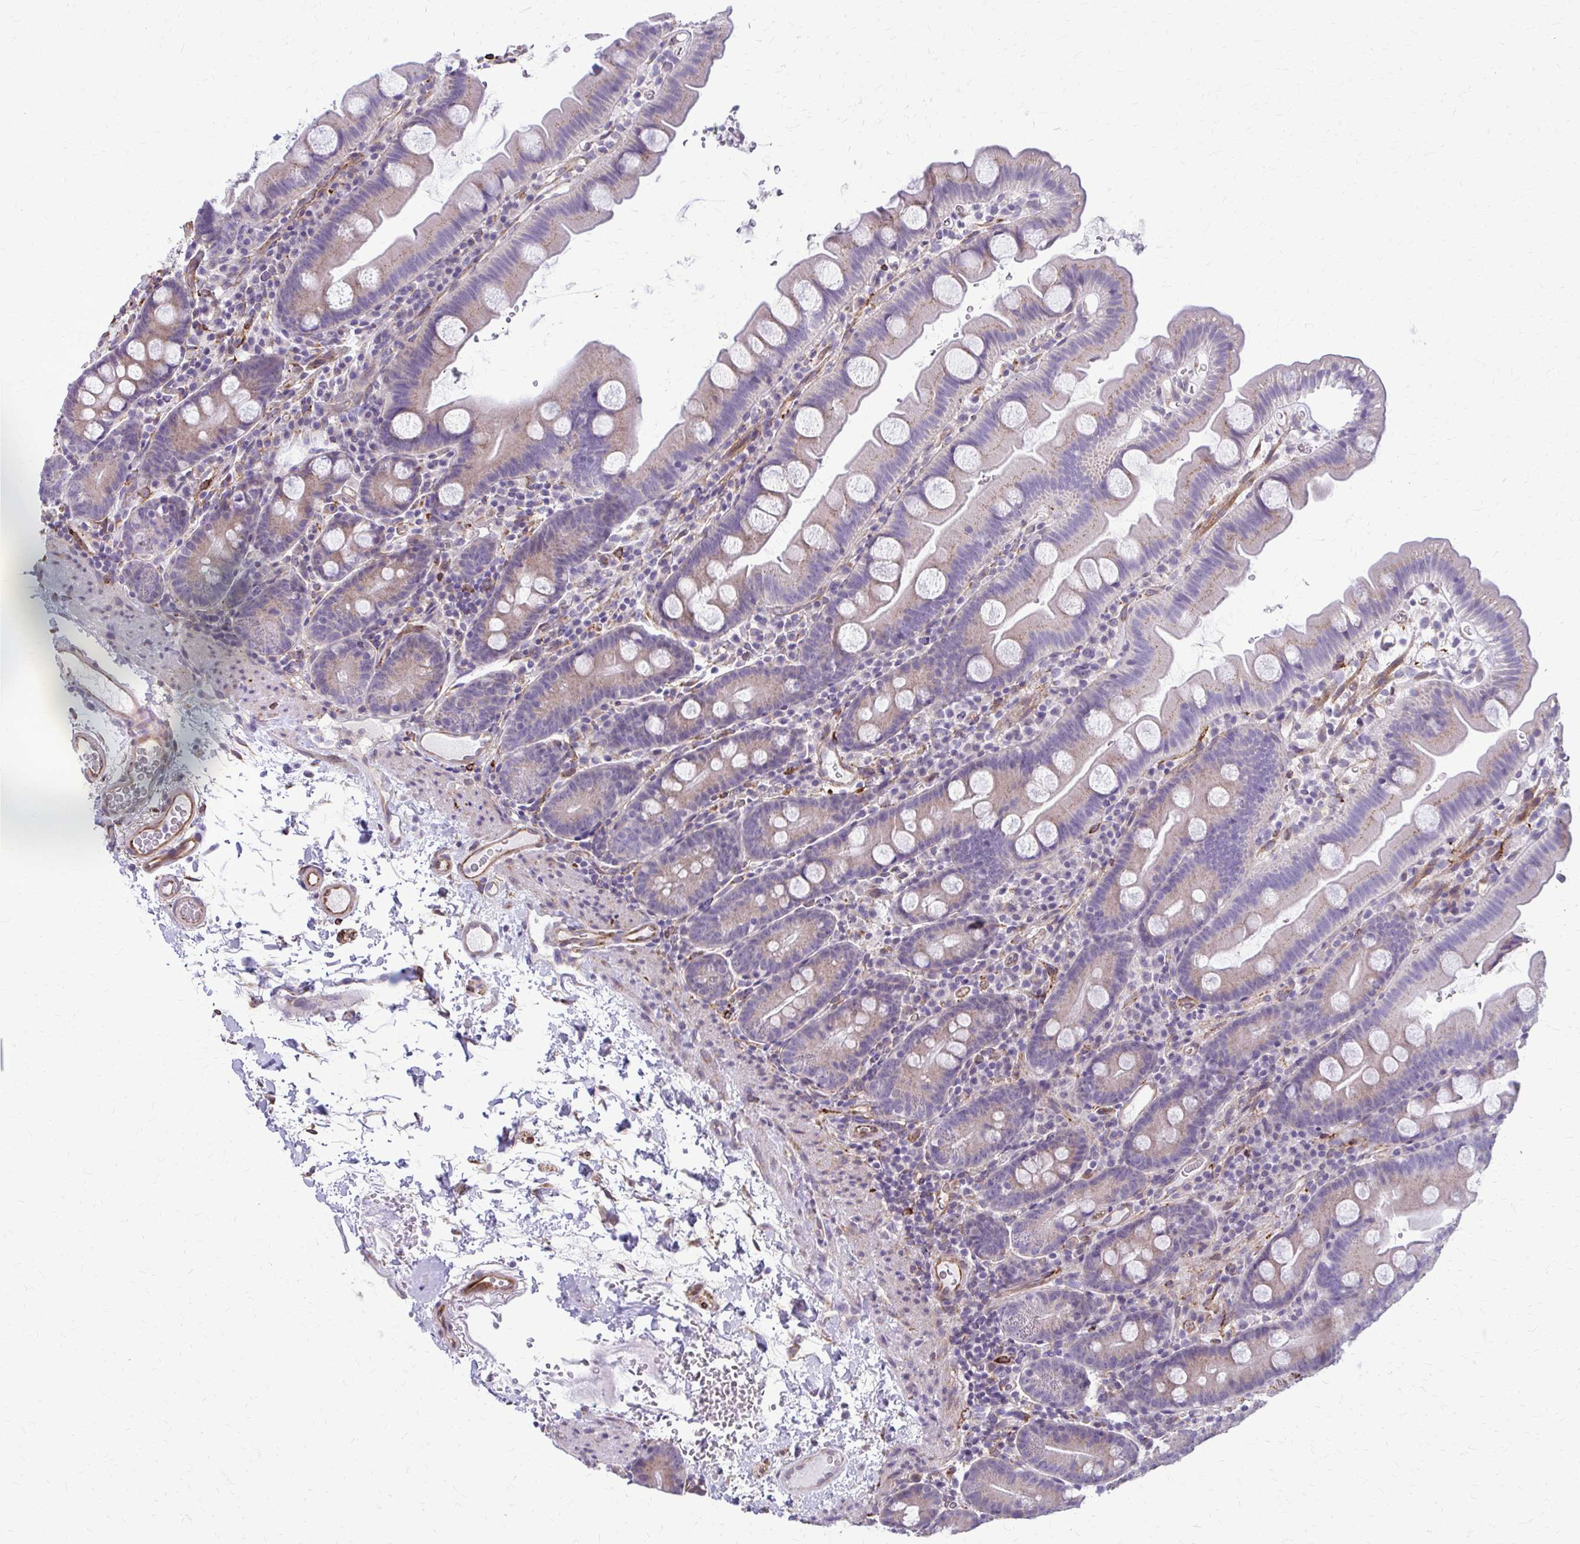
{"staining": {"intensity": "weak", "quantity": "<25%", "location": "cytoplasmic/membranous"}, "tissue": "small intestine", "cell_type": "Glandular cells", "image_type": "normal", "snomed": [{"axis": "morphology", "description": "Normal tissue, NOS"}, {"axis": "topography", "description": "Small intestine"}], "caption": "The micrograph exhibits no significant staining in glandular cells of small intestine. Brightfield microscopy of immunohistochemistry (IHC) stained with DAB (3,3'-diaminobenzidine) (brown) and hematoxylin (blue), captured at high magnification.", "gene": "DEPP1", "patient": {"sex": "female", "age": 68}}